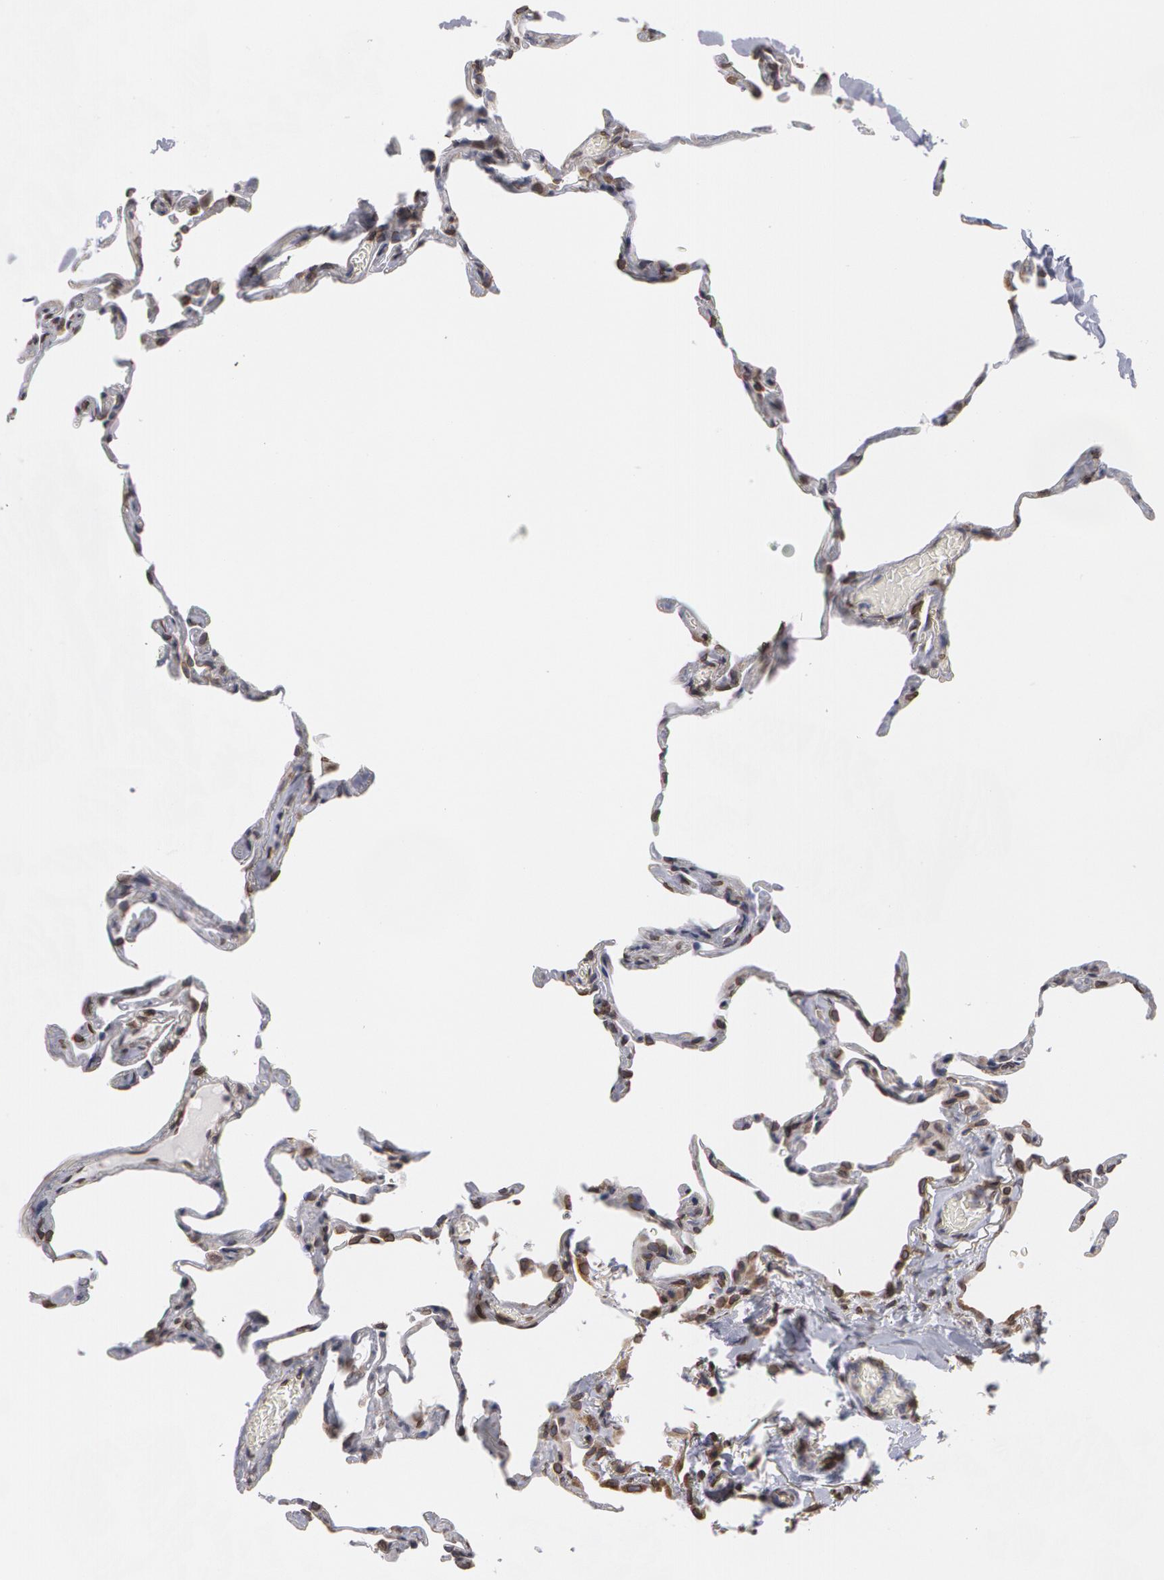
{"staining": {"intensity": "weak", "quantity": ">75%", "location": "nuclear"}, "tissue": "lung", "cell_type": "Alveolar cells", "image_type": "normal", "snomed": [{"axis": "morphology", "description": "Normal tissue, NOS"}, {"axis": "topography", "description": "Lung"}], "caption": "Alveolar cells reveal weak nuclear staining in approximately >75% of cells in normal lung. (DAB (3,3'-diaminobenzidine) IHC with brightfield microscopy, high magnification).", "gene": "EMD", "patient": {"sex": "female", "age": 75}}